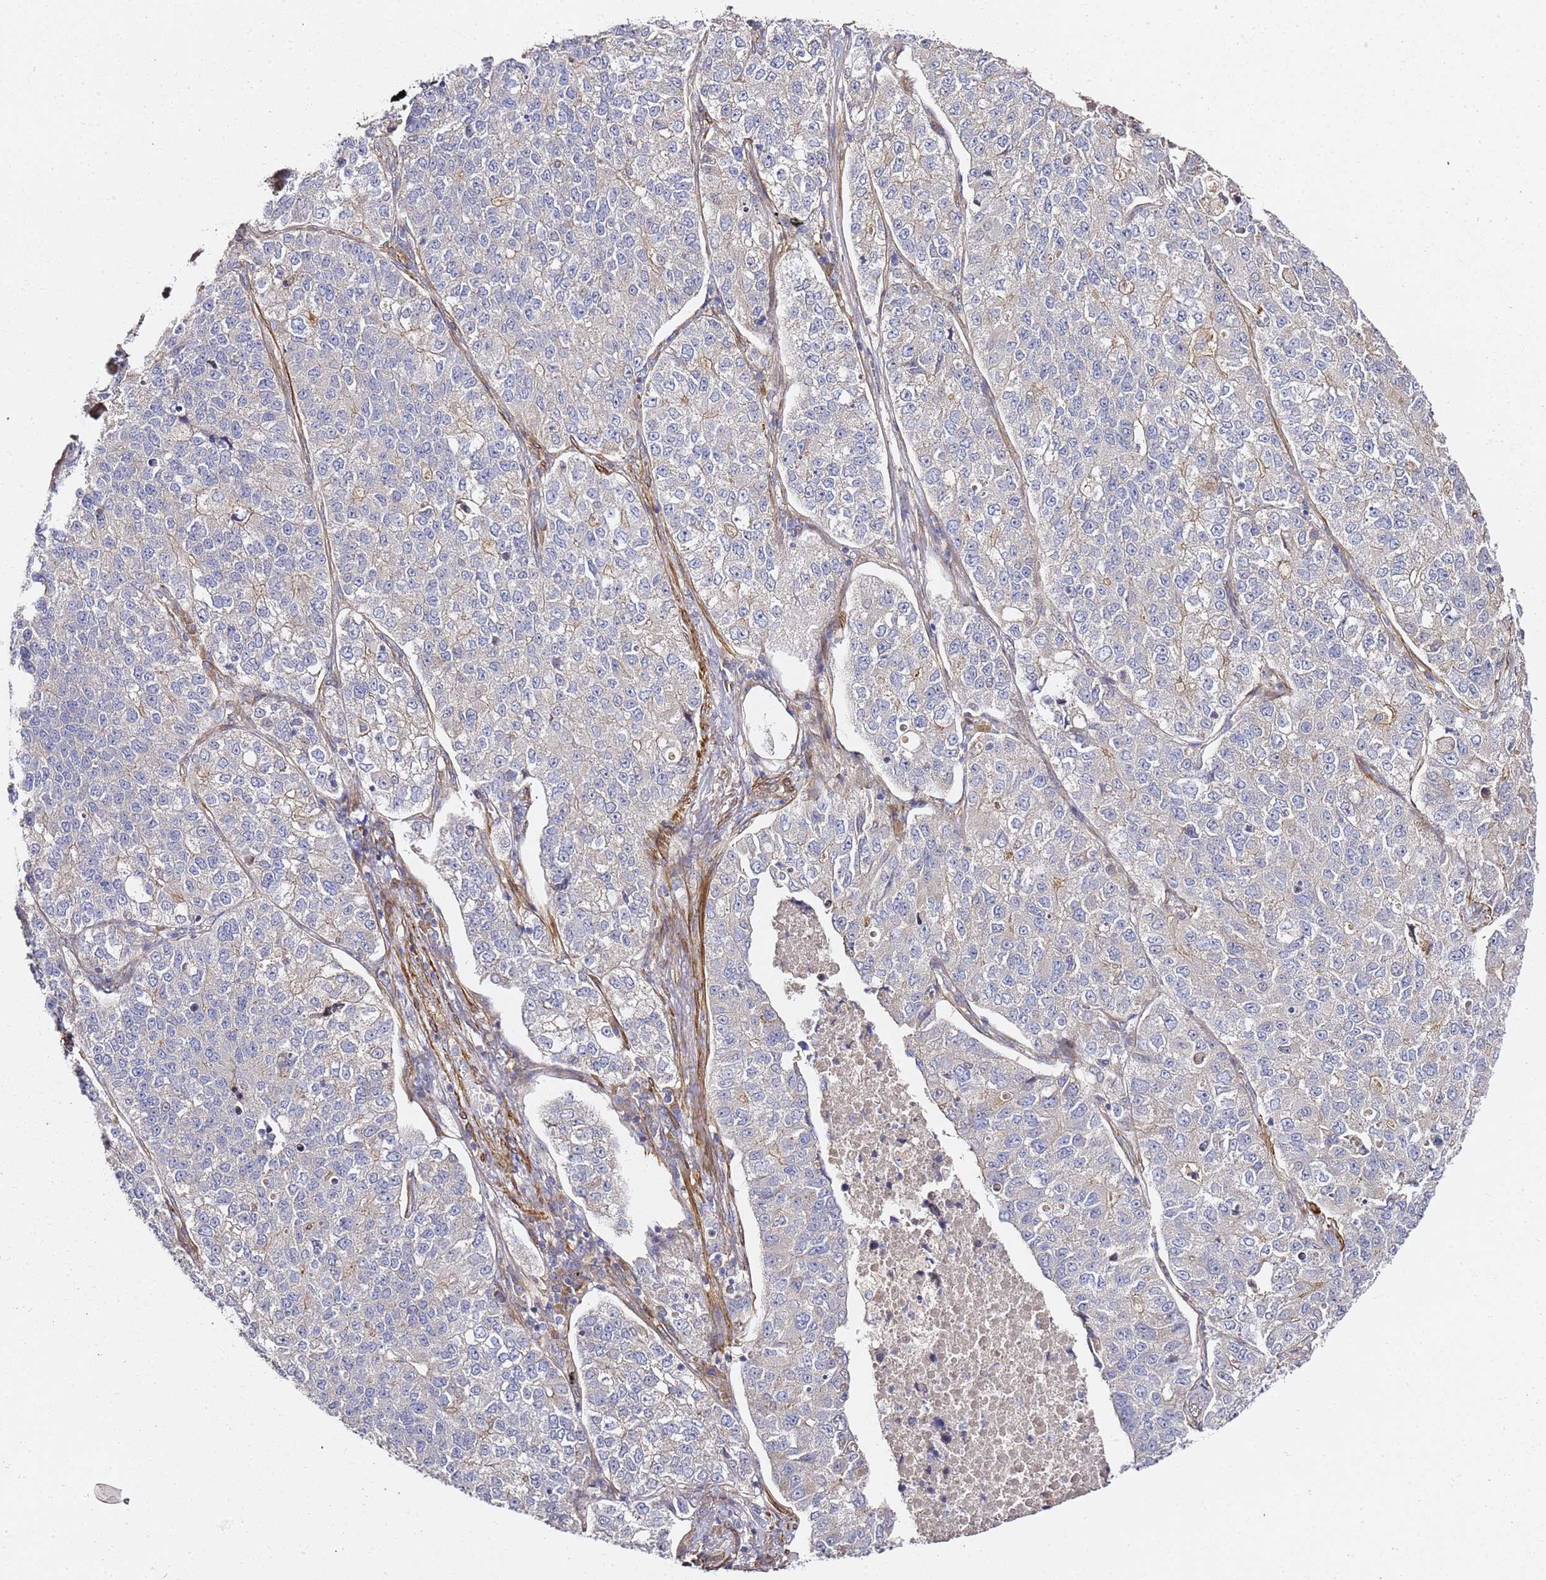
{"staining": {"intensity": "negative", "quantity": "none", "location": "none"}, "tissue": "lung cancer", "cell_type": "Tumor cells", "image_type": "cancer", "snomed": [{"axis": "morphology", "description": "Adenocarcinoma, NOS"}, {"axis": "topography", "description": "Lung"}], "caption": "High magnification brightfield microscopy of adenocarcinoma (lung) stained with DAB (3,3'-diaminobenzidine) (brown) and counterstained with hematoxylin (blue): tumor cells show no significant expression.", "gene": "EPS8L1", "patient": {"sex": "male", "age": 49}}